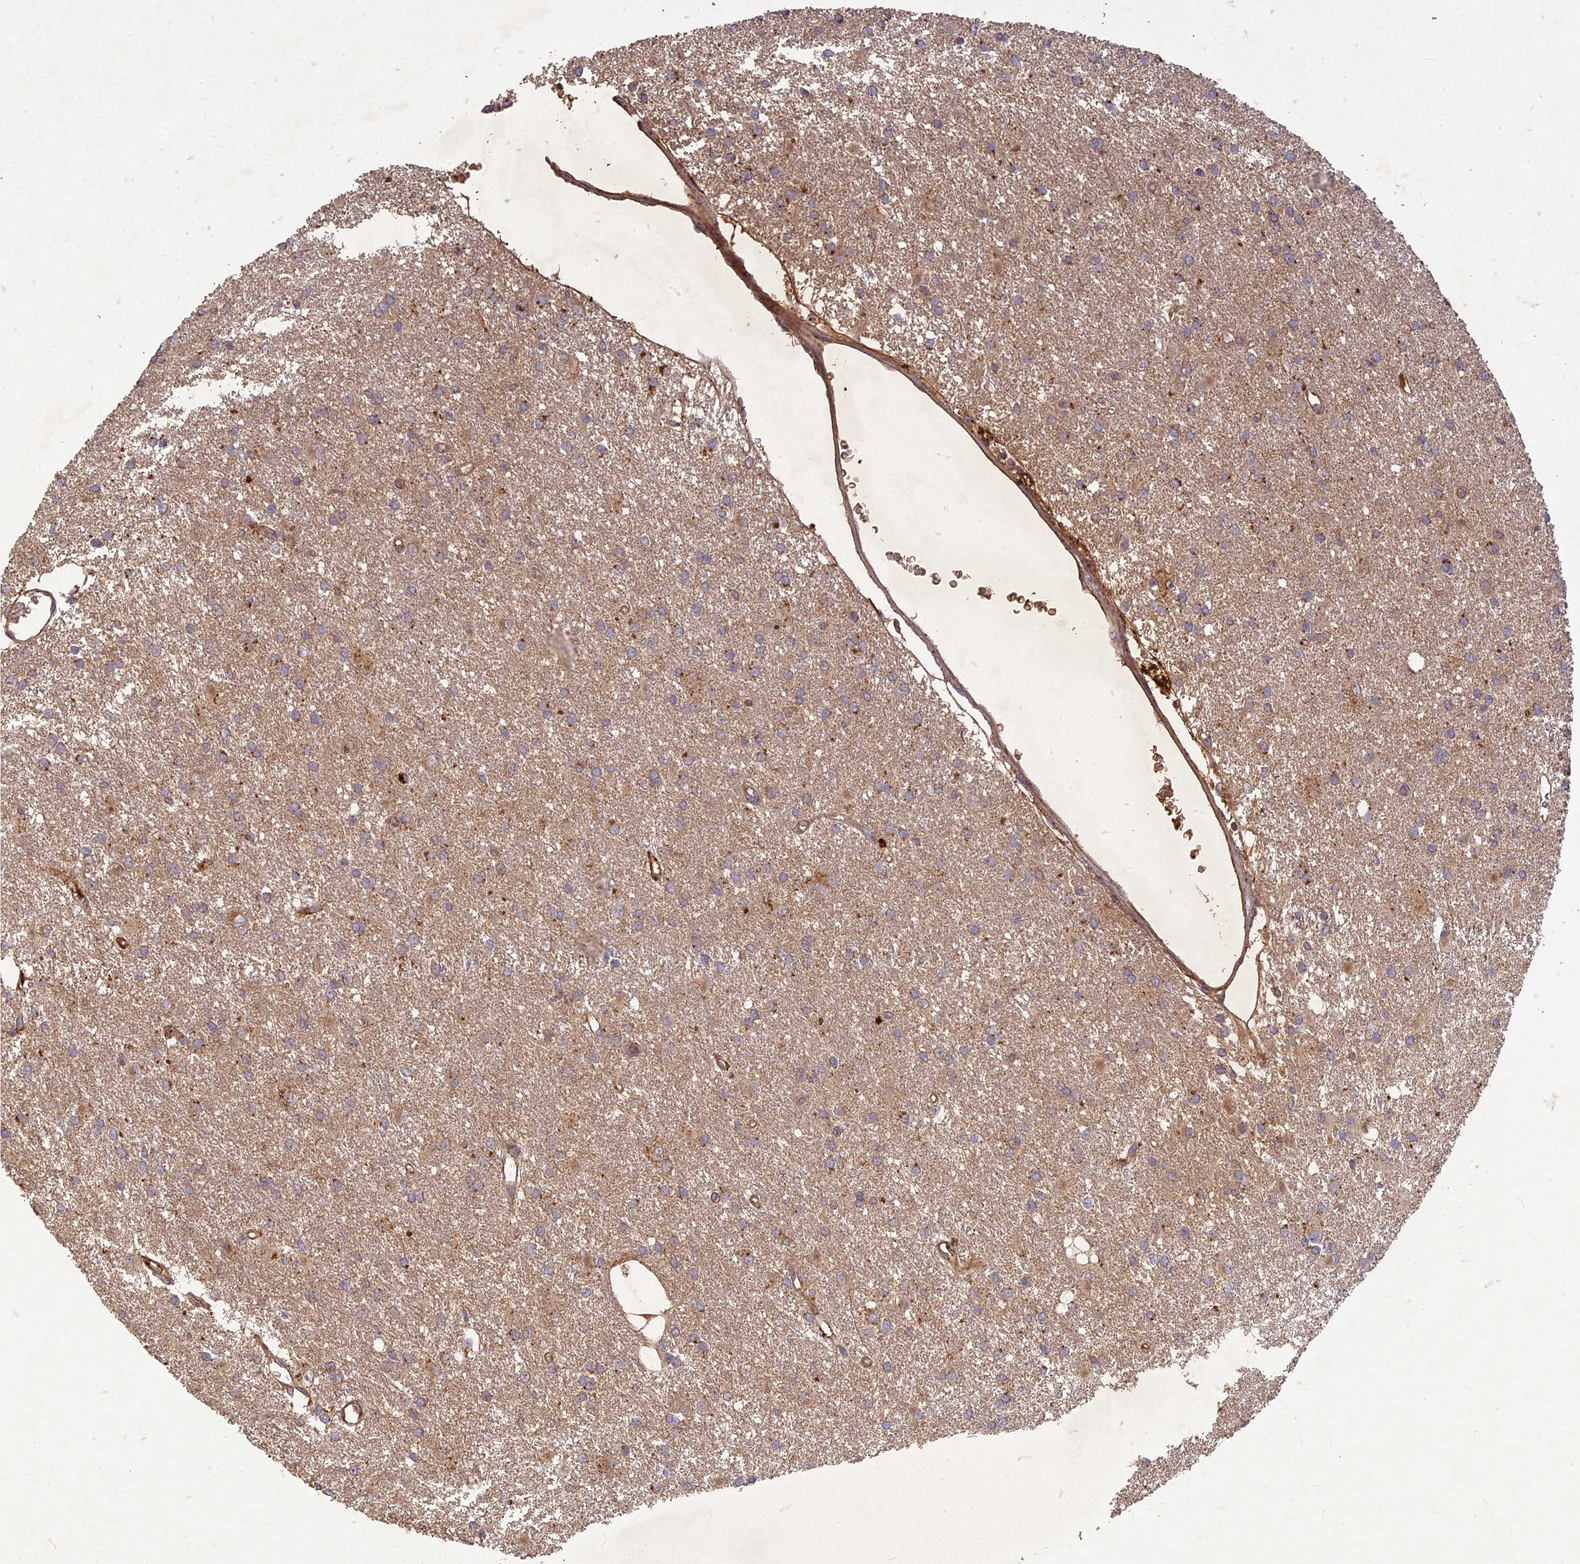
{"staining": {"intensity": "weak", "quantity": "<25%", "location": "cytoplasmic/membranous"}, "tissue": "glioma", "cell_type": "Tumor cells", "image_type": "cancer", "snomed": [{"axis": "morphology", "description": "Glioma, malignant, High grade"}, {"axis": "topography", "description": "Brain"}], "caption": "Malignant glioma (high-grade) stained for a protein using immunohistochemistry (IHC) reveals no positivity tumor cells.", "gene": "TCF25", "patient": {"sex": "female", "age": 50}}